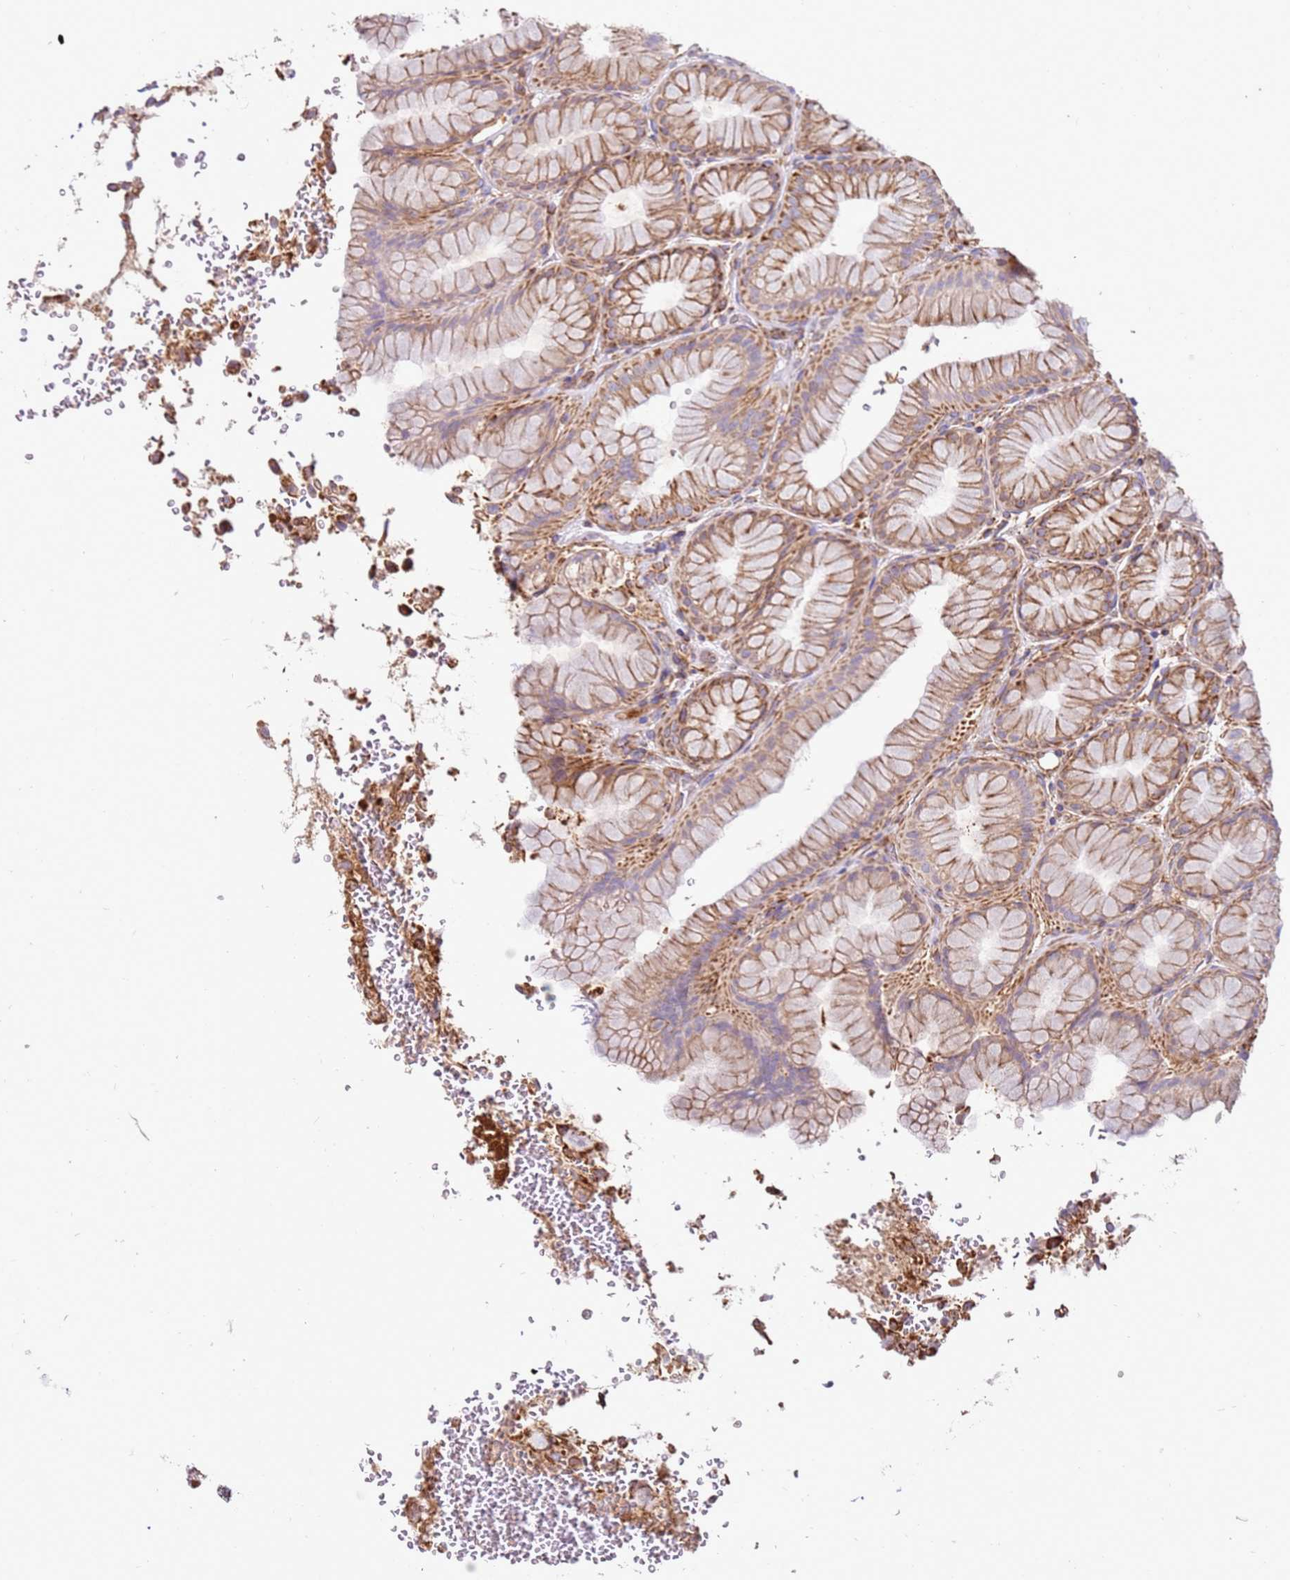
{"staining": {"intensity": "strong", "quantity": "25%-75%", "location": "cytoplasmic/membranous"}, "tissue": "stomach", "cell_type": "Glandular cells", "image_type": "normal", "snomed": [{"axis": "morphology", "description": "Normal tissue, NOS"}, {"axis": "topography", "description": "Stomach, upper"}, {"axis": "topography", "description": "Stomach, lower"}], "caption": "About 25%-75% of glandular cells in unremarkable stomach exhibit strong cytoplasmic/membranous protein positivity as visualized by brown immunohistochemical staining.", "gene": "MRPL20", "patient": {"sex": "male", "age": 67}}